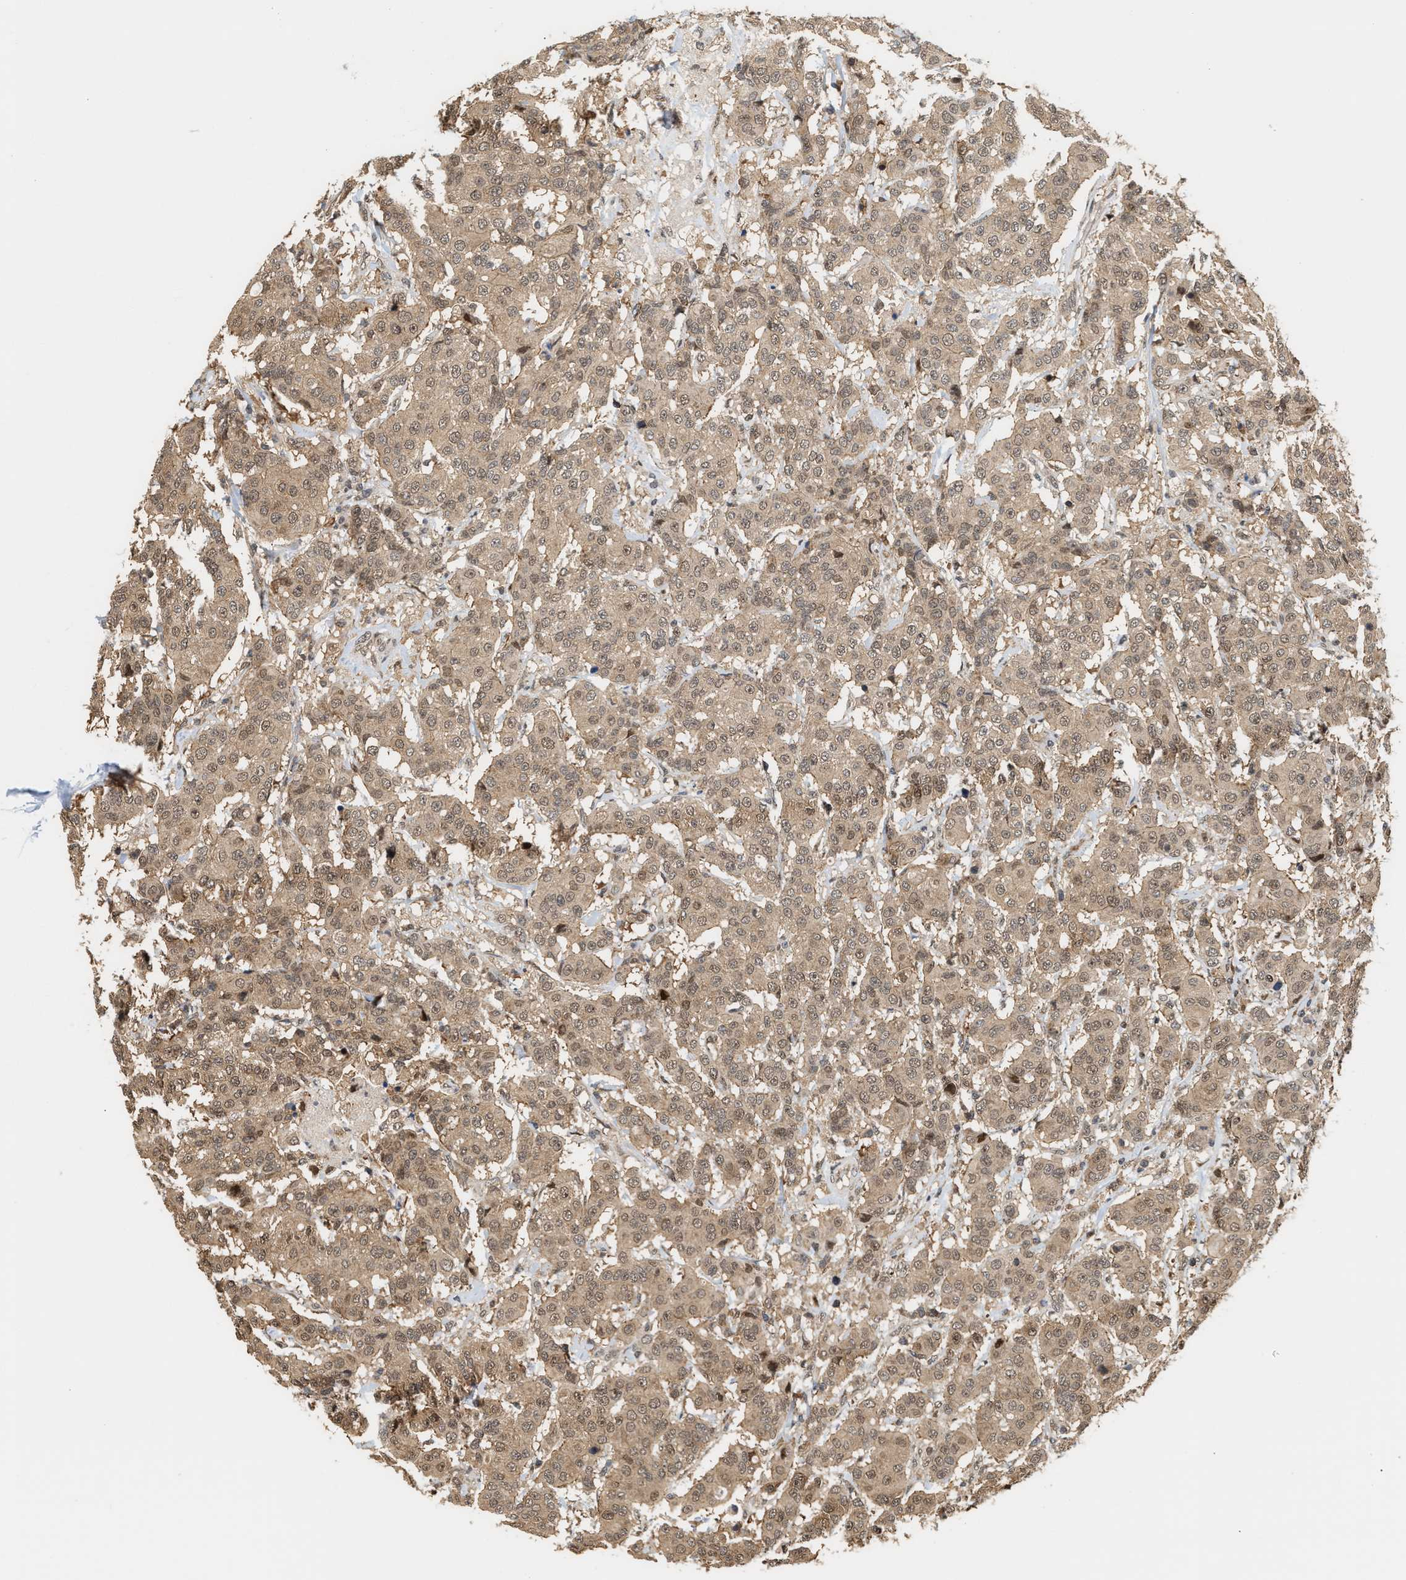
{"staining": {"intensity": "weak", "quantity": ">75%", "location": "cytoplasmic/membranous,nuclear"}, "tissue": "breast cancer", "cell_type": "Tumor cells", "image_type": "cancer", "snomed": [{"axis": "morphology", "description": "Duct carcinoma"}, {"axis": "topography", "description": "Breast"}], "caption": "A brown stain highlights weak cytoplasmic/membranous and nuclear expression of a protein in human breast cancer tumor cells.", "gene": "ABHD5", "patient": {"sex": "female", "age": 27}}